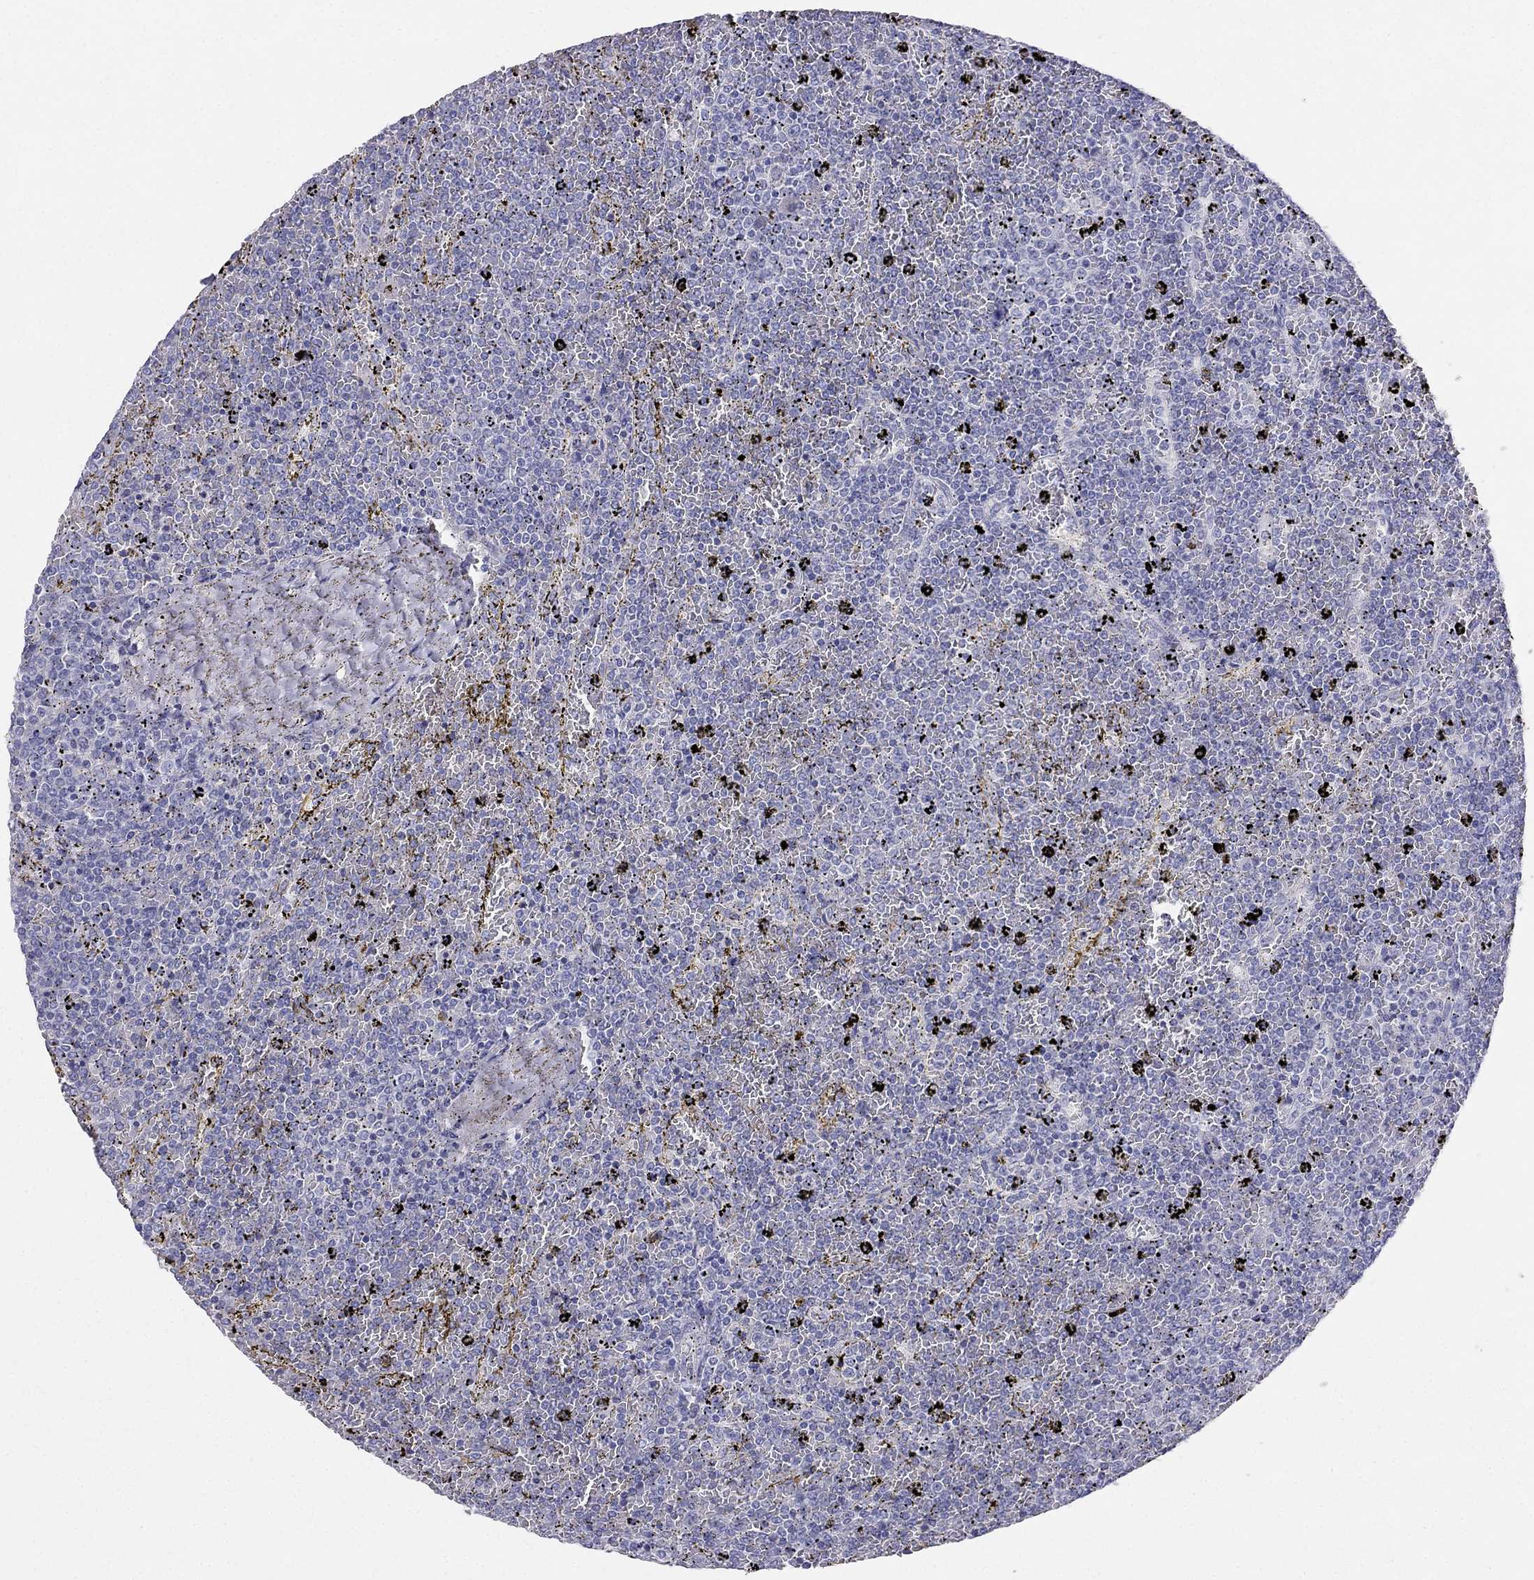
{"staining": {"intensity": "negative", "quantity": "none", "location": "none"}, "tissue": "lymphoma", "cell_type": "Tumor cells", "image_type": "cancer", "snomed": [{"axis": "morphology", "description": "Malignant lymphoma, non-Hodgkin's type, Low grade"}, {"axis": "topography", "description": "Spleen"}], "caption": "Human lymphoma stained for a protein using immunohistochemistry (IHC) reveals no staining in tumor cells.", "gene": "RFLNA", "patient": {"sex": "female", "age": 77}}